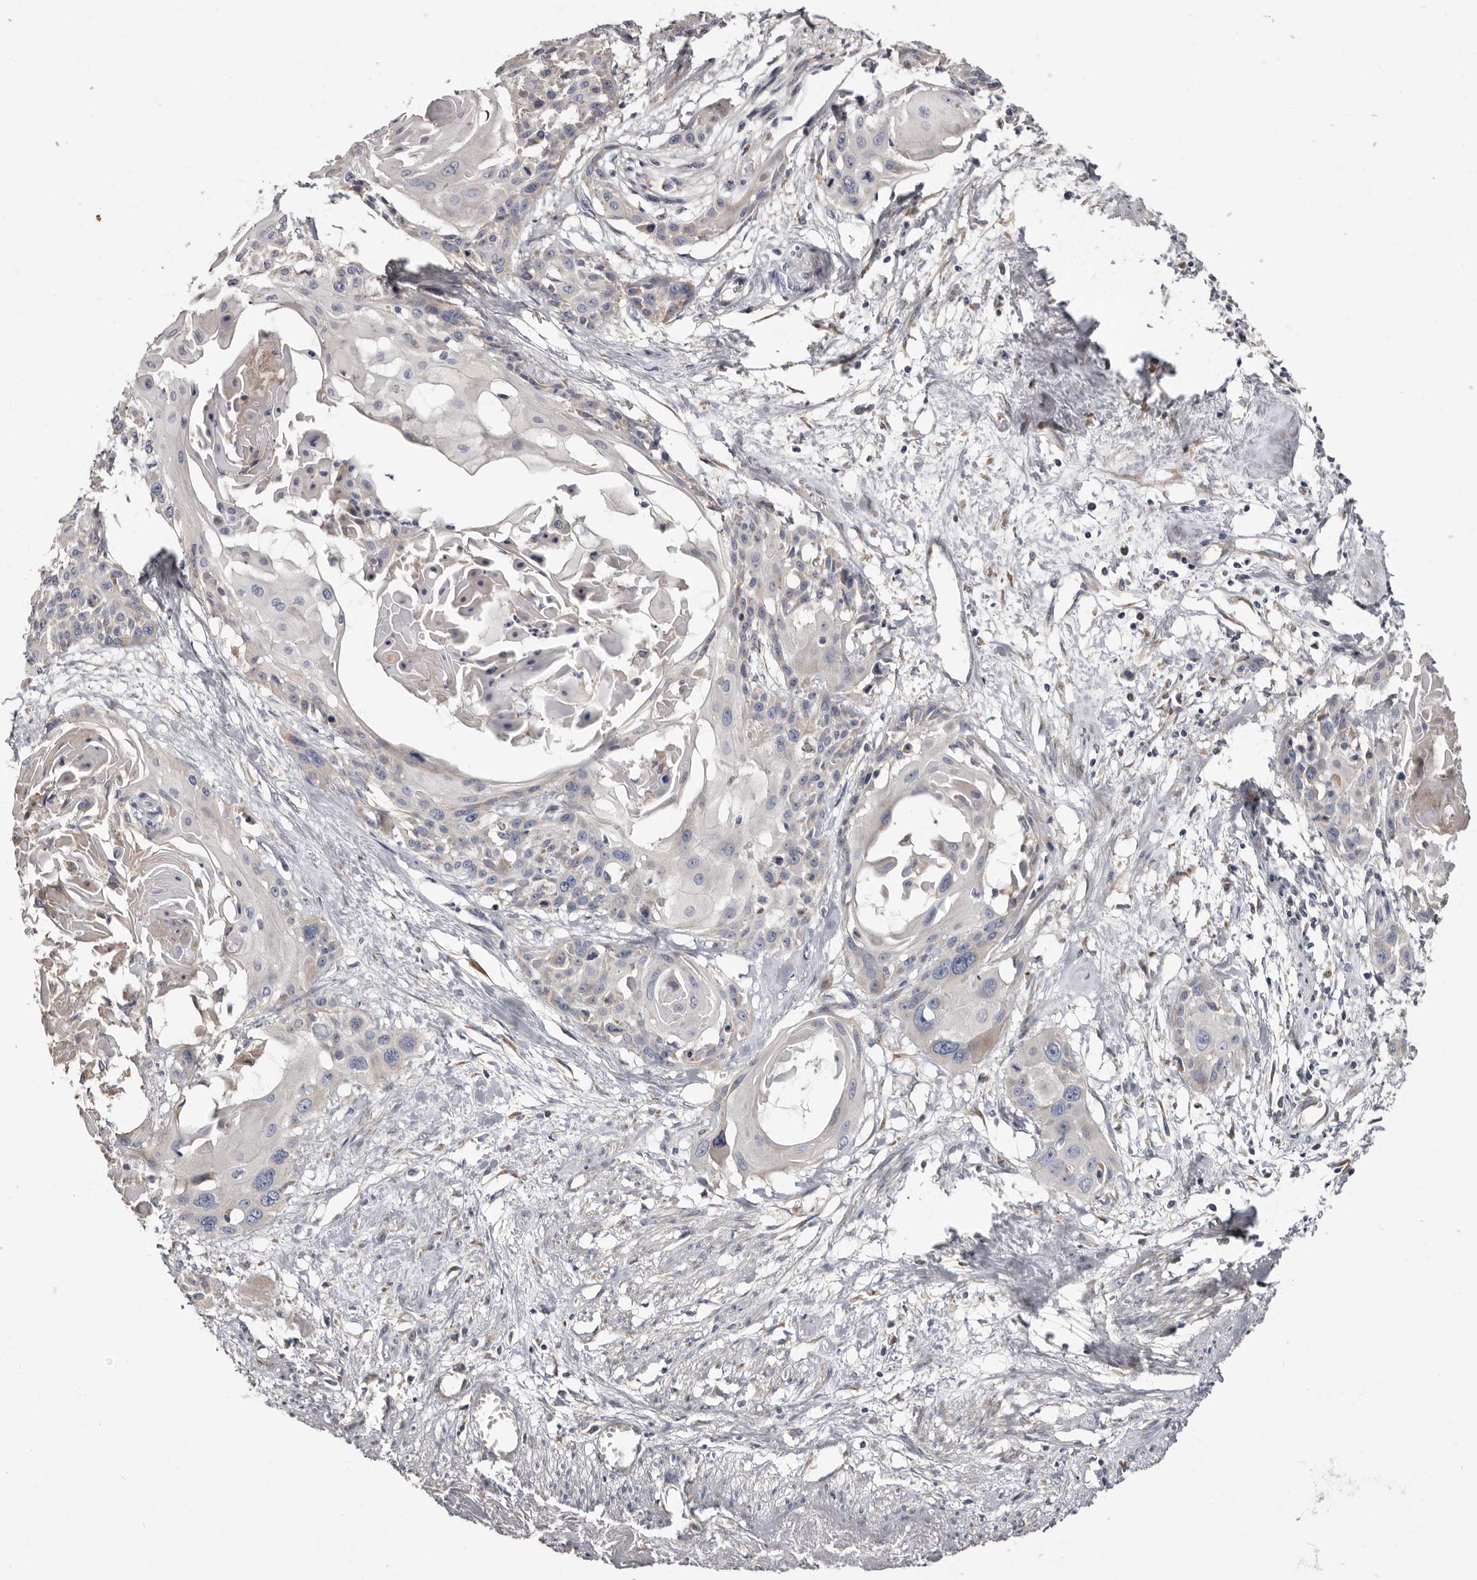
{"staining": {"intensity": "negative", "quantity": "none", "location": "none"}, "tissue": "cervical cancer", "cell_type": "Tumor cells", "image_type": "cancer", "snomed": [{"axis": "morphology", "description": "Squamous cell carcinoma, NOS"}, {"axis": "topography", "description": "Cervix"}], "caption": "Tumor cells show no significant protein expression in cervical cancer (squamous cell carcinoma).", "gene": "ASIC5", "patient": {"sex": "female", "age": 57}}